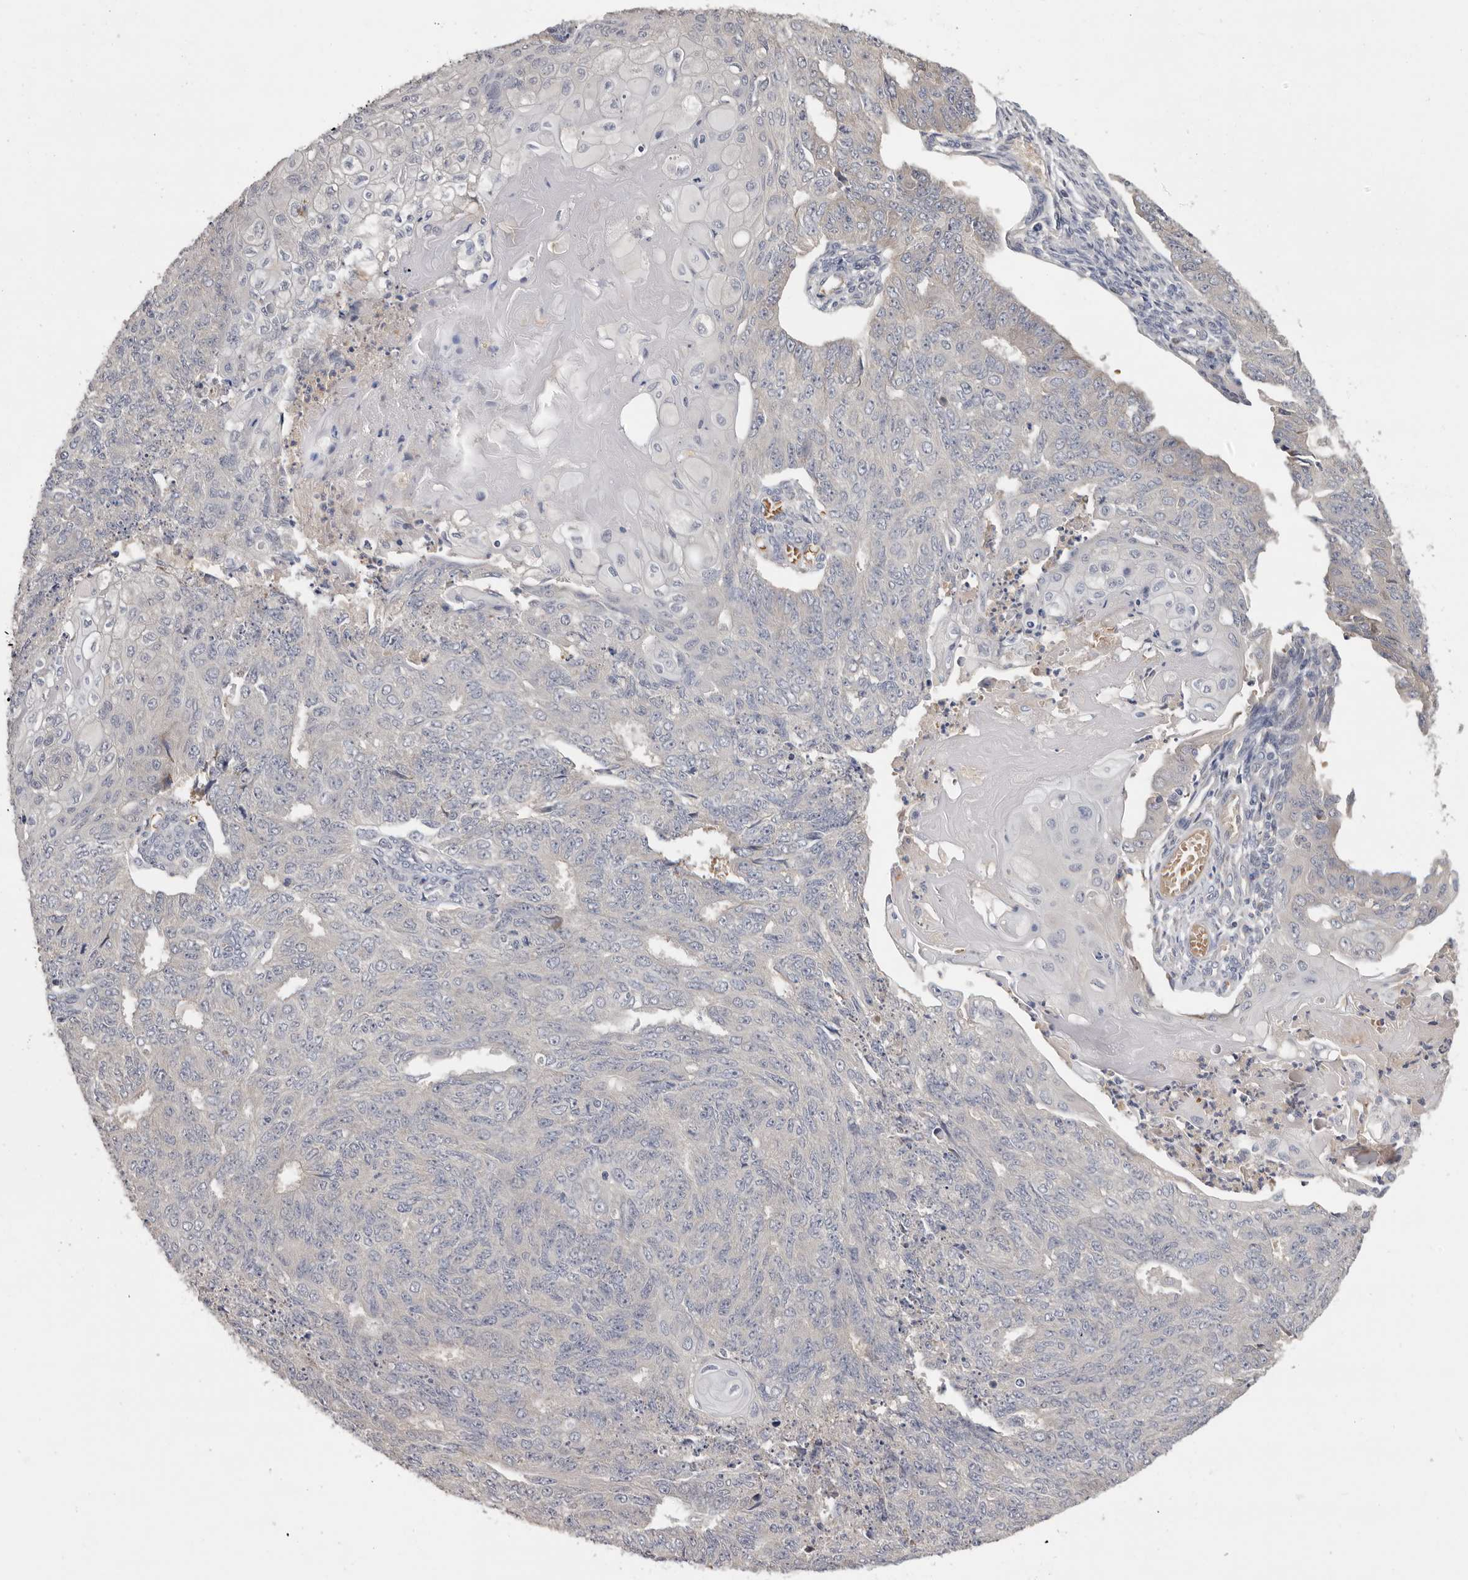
{"staining": {"intensity": "negative", "quantity": "none", "location": "none"}, "tissue": "endometrial cancer", "cell_type": "Tumor cells", "image_type": "cancer", "snomed": [{"axis": "morphology", "description": "Adenocarcinoma, NOS"}, {"axis": "topography", "description": "Endometrium"}], "caption": "High power microscopy image of an immunohistochemistry image of endometrial cancer, revealing no significant staining in tumor cells.", "gene": "KIF2B", "patient": {"sex": "female", "age": 32}}